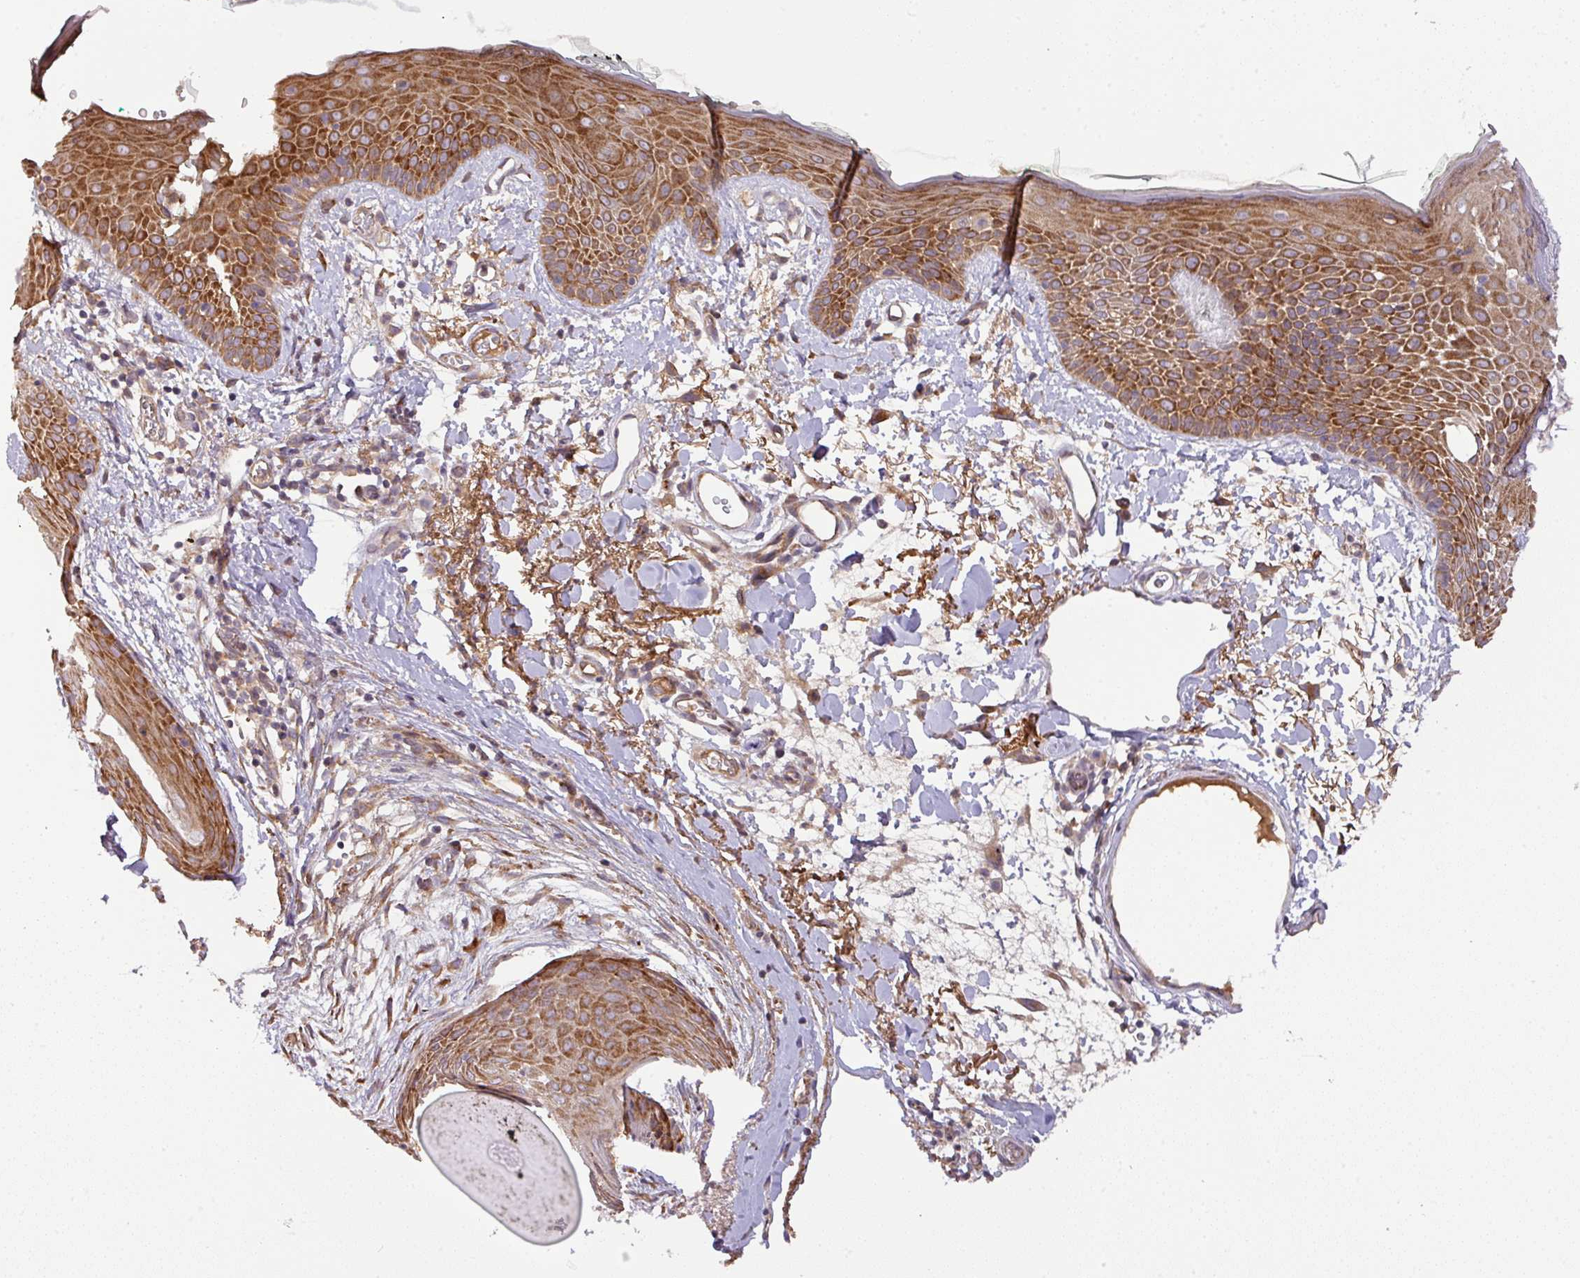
{"staining": {"intensity": "moderate", "quantity": ">75%", "location": "cytoplasmic/membranous"}, "tissue": "skin", "cell_type": "Fibroblasts", "image_type": "normal", "snomed": [{"axis": "morphology", "description": "Normal tissue, NOS"}, {"axis": "topography", "description": "Skin"}], "caption": "IHC of unremarkable human skin demonstrates medium levels of moderate cytoplasmic/membranous expression in about >75% of fibroblasts. (brown staining indicates protein expression, while blue staining denotes nuclei).", "gene": "GALP", "patient": {"sex": "male", "age": 79}}